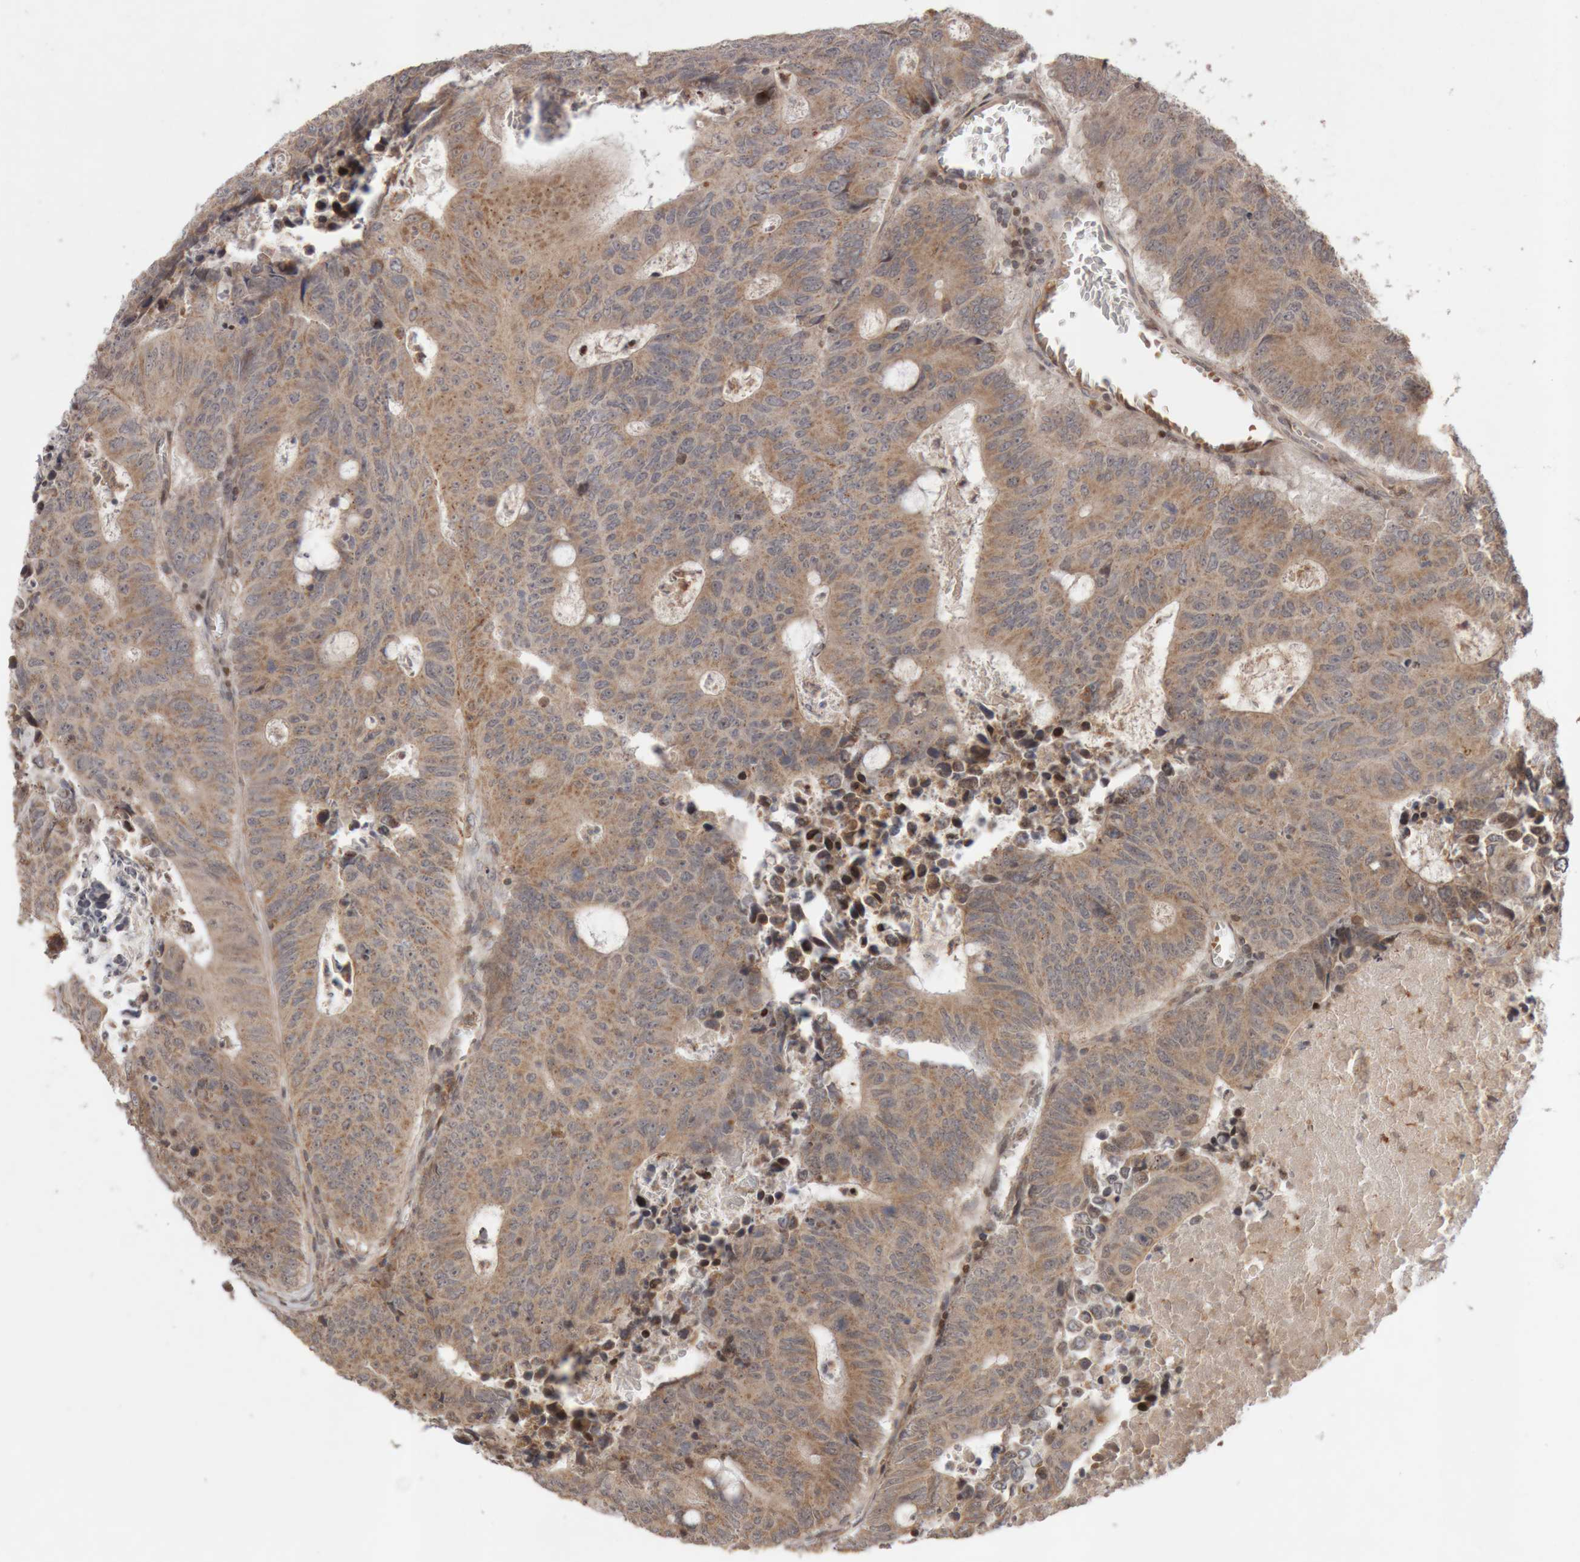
{"staining": {"intensity": "moderate", "quantity": ">75%", "location": "cytoplasmic/membranous"}, "tissue": "colorectal cancer", "cell_type": "Tumor cells", "image_type": "cancer", "snomed": [{"axis": "morphology", "description": "Adenocarcinoma, NOS"}, {"axis": "topography", "description": "Colon"}], "caption": "Approximately >75% of tumor cells in human colorectal adenocarcinoma demonstrate moderate cytoplasmic/membranous protein staining as visualized by brown immunohistochemical staining.", "gene": "KIF21B", "patient": {"sex": "male", "age": 87}}